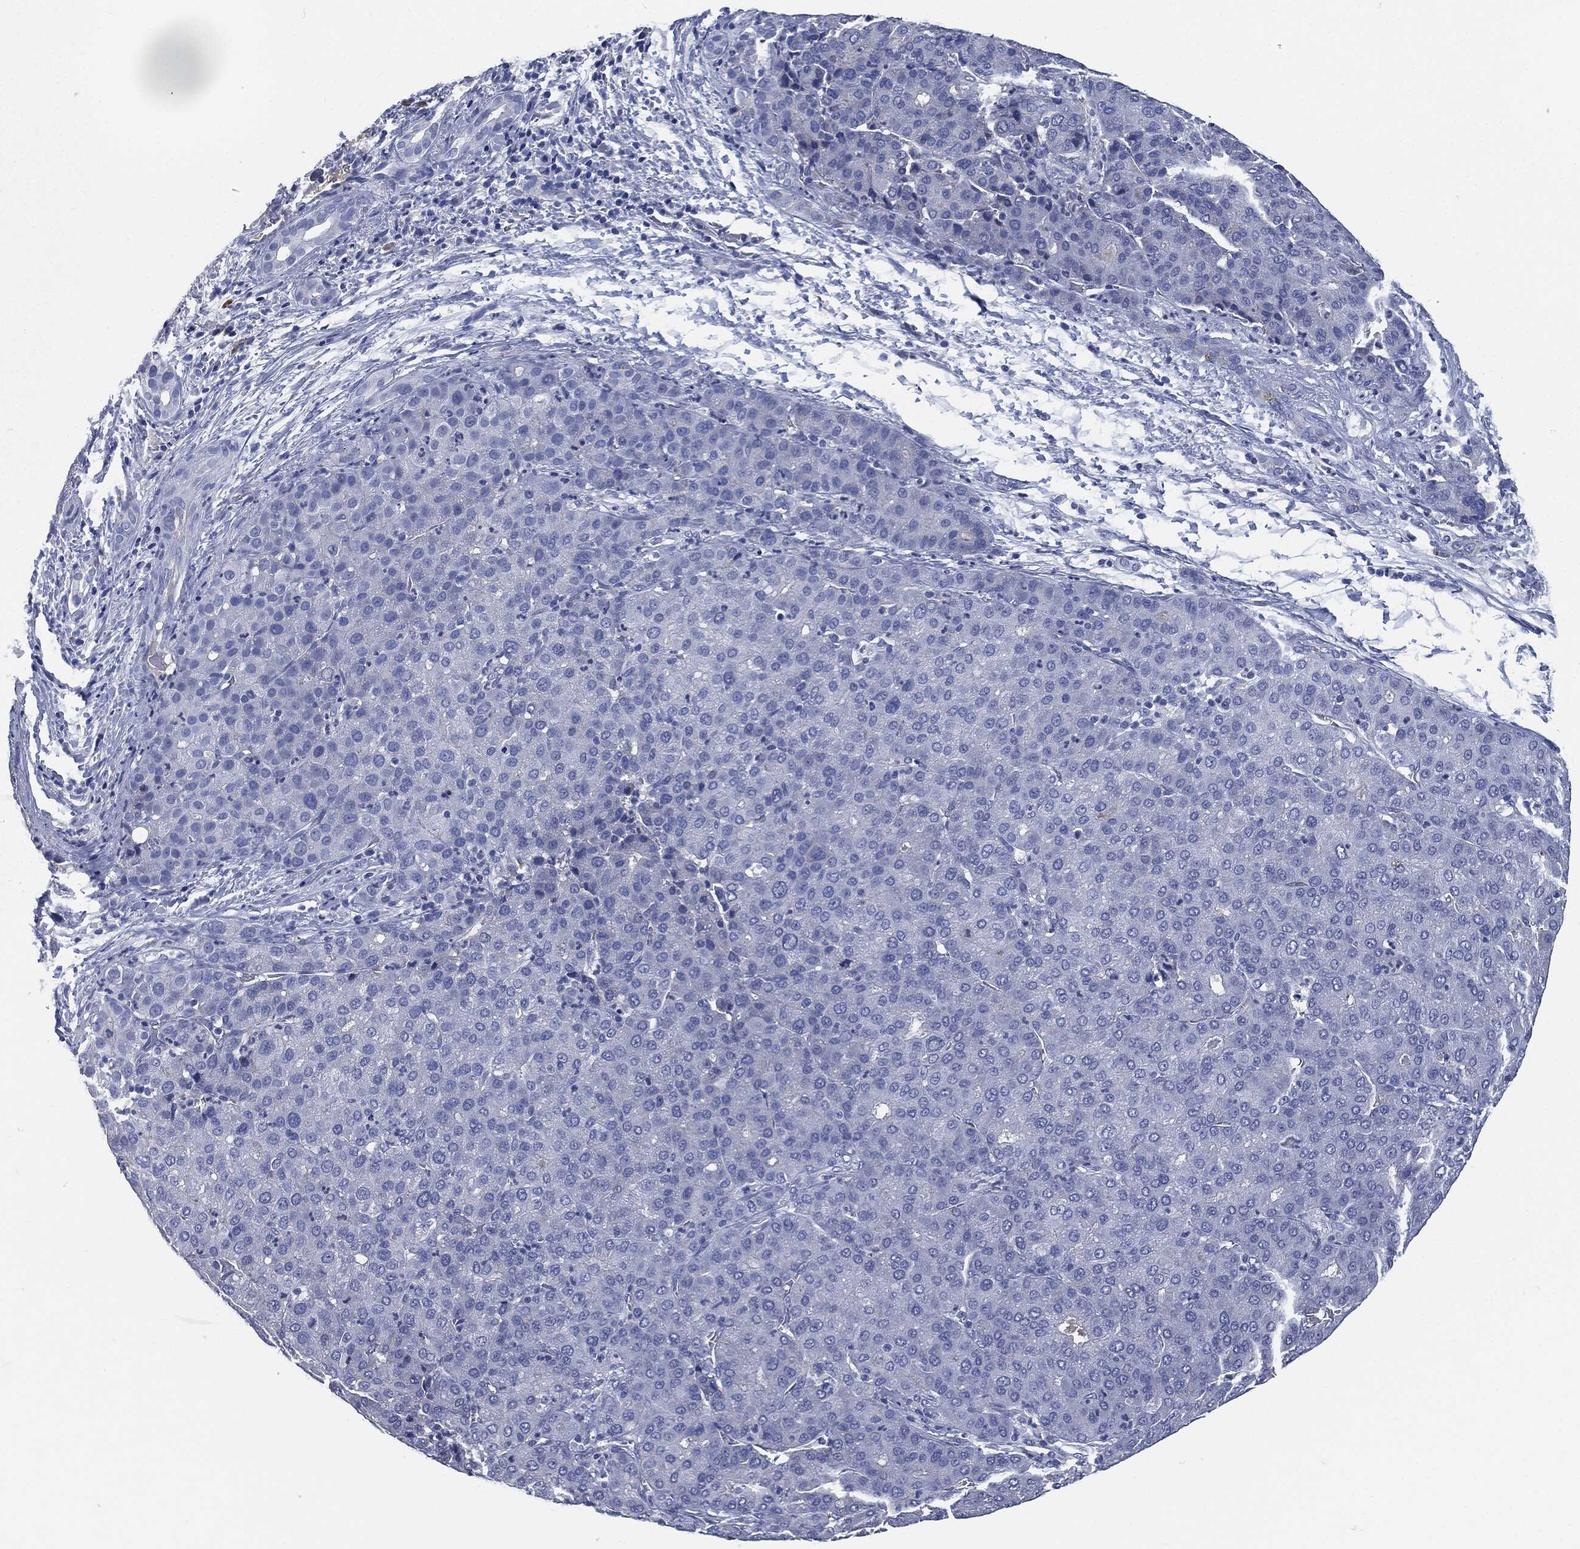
{"staining": {"intensity": "negative", "quantity": "none", "location": "none"}, "tissue": "liver cancer", "cell_type": "Tumor cells", "image_type": "cancer", "snomed": [{"axis": "morphology", "description": "Carcinoma, Hepatocellular, NOS"}, {"axis": "topography", "description": "Liver"}], "caption": "The micrograph displays no significant positivity in tumor cells of liver cancer. (IHC, brightfield microscopy, high magnification).", "gene": "CD27", "patient": {"sex": "male", "age": 65}}